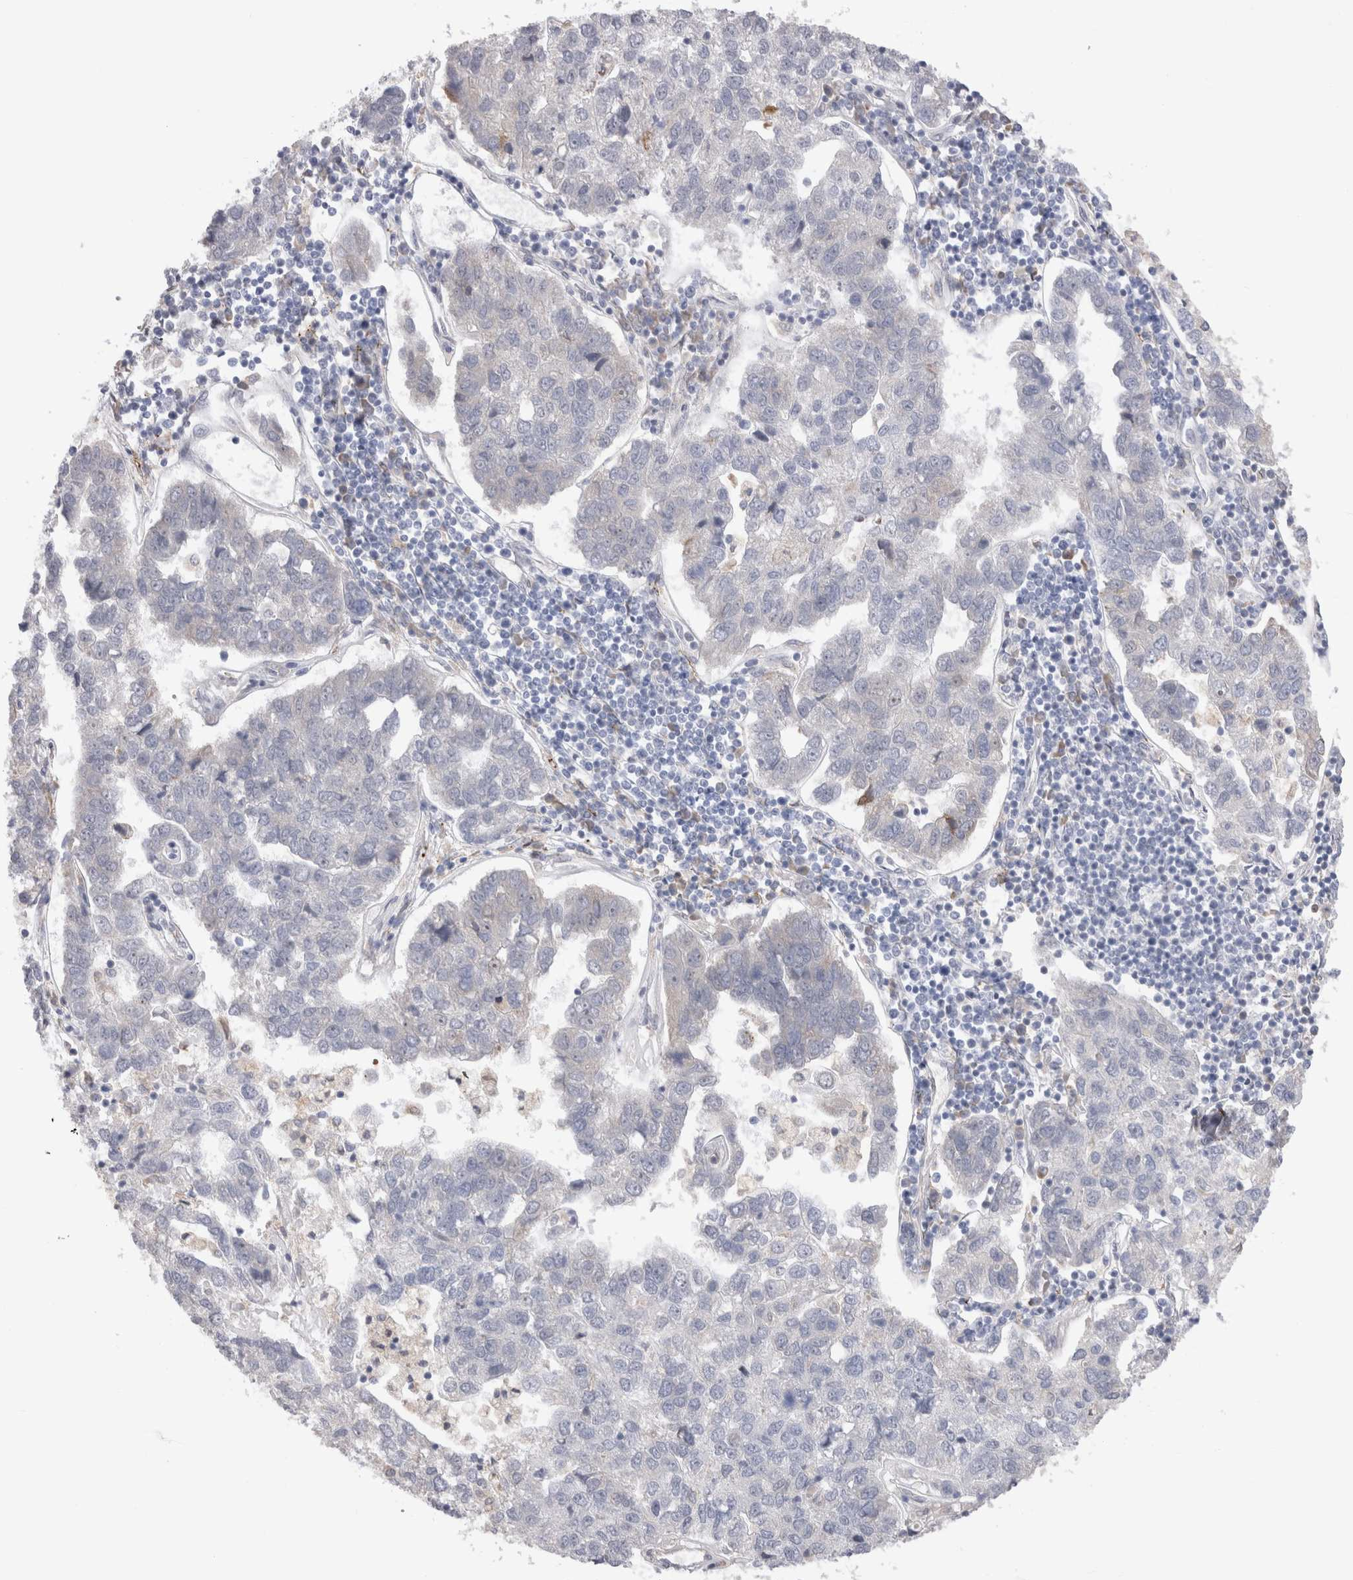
{"staining": {"intensity": "weak", "quantity": "<25%", "location": "cytoplasmic/membranous"}, "tissue": "pancreatic cancer", "cell_type": "Tumor cells", "image_type": "cancer", "snomed": [{"axis": "morphology", "description": "Adenocarcinoma, NOS"}, {"axis": "topography", "description": "Pancreas"}], "caption": "An immunohistochemistry micrograph of pancreatic cancer is shown. There is no staining in tumor cells of pancreatic cancer.", "gene": "VCPIP1", "patient": {"sex": "female", "age": 61}}